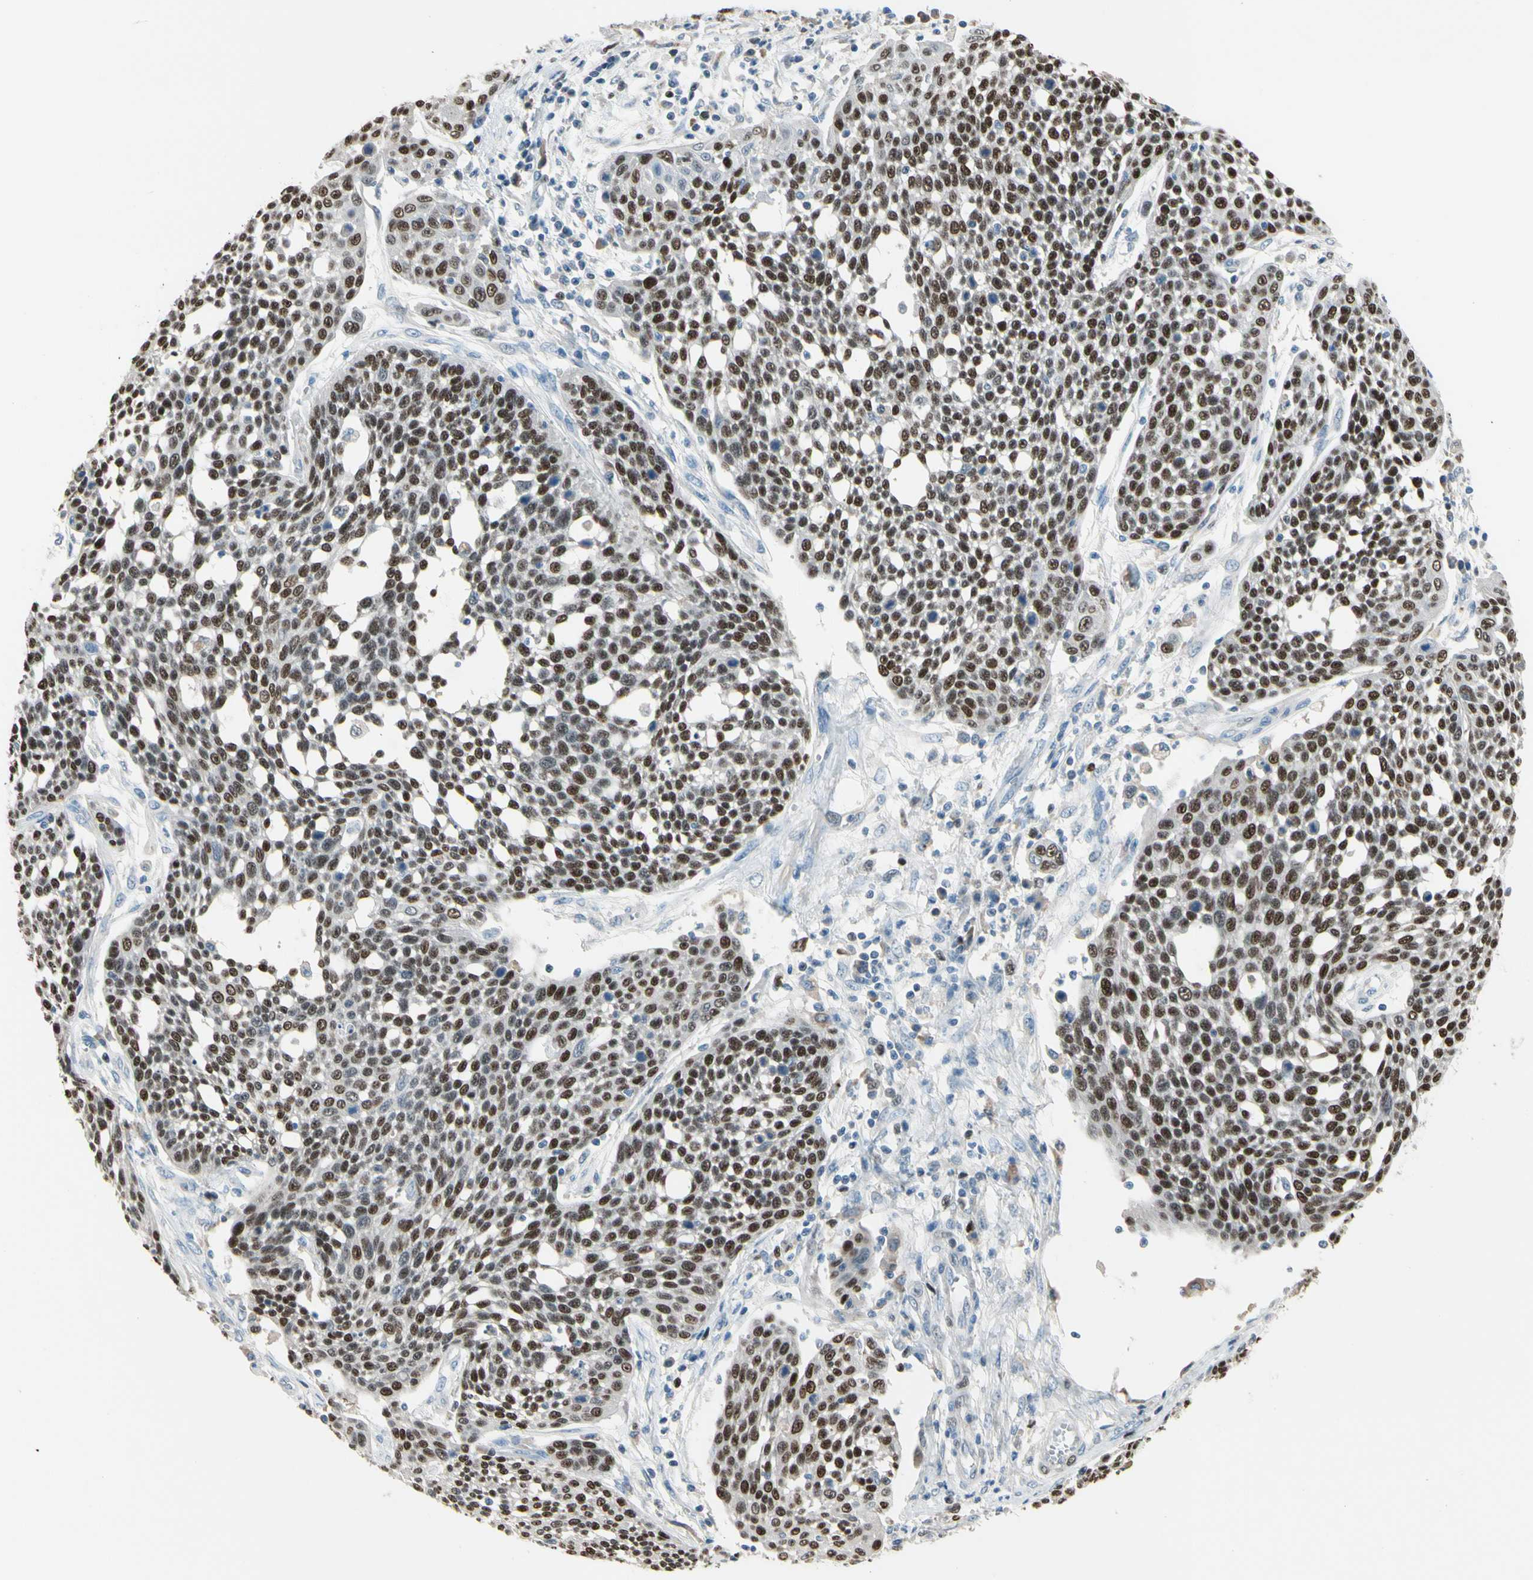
{"staining": {"intensity": "strong", "quantity": ">75%", "location": "nuclear"}, "tissue": "cervical cancer", "cell_type": "Tumor cells", "image_type": "cancer", "snomed": [{"axis": "morphology", "description": "Squamous cell carcinoma, NOS"}, {"axis": "topography", "description": "Cervix"}], "caption": "A high amount of strong nuclear staining is appreciated in about >75% of tumor cells in cervical cancer (squamous cell carcinoma) tissue.", "gene": "ZKSCAN4", "patient": {"sex": "female", "age": 34}}